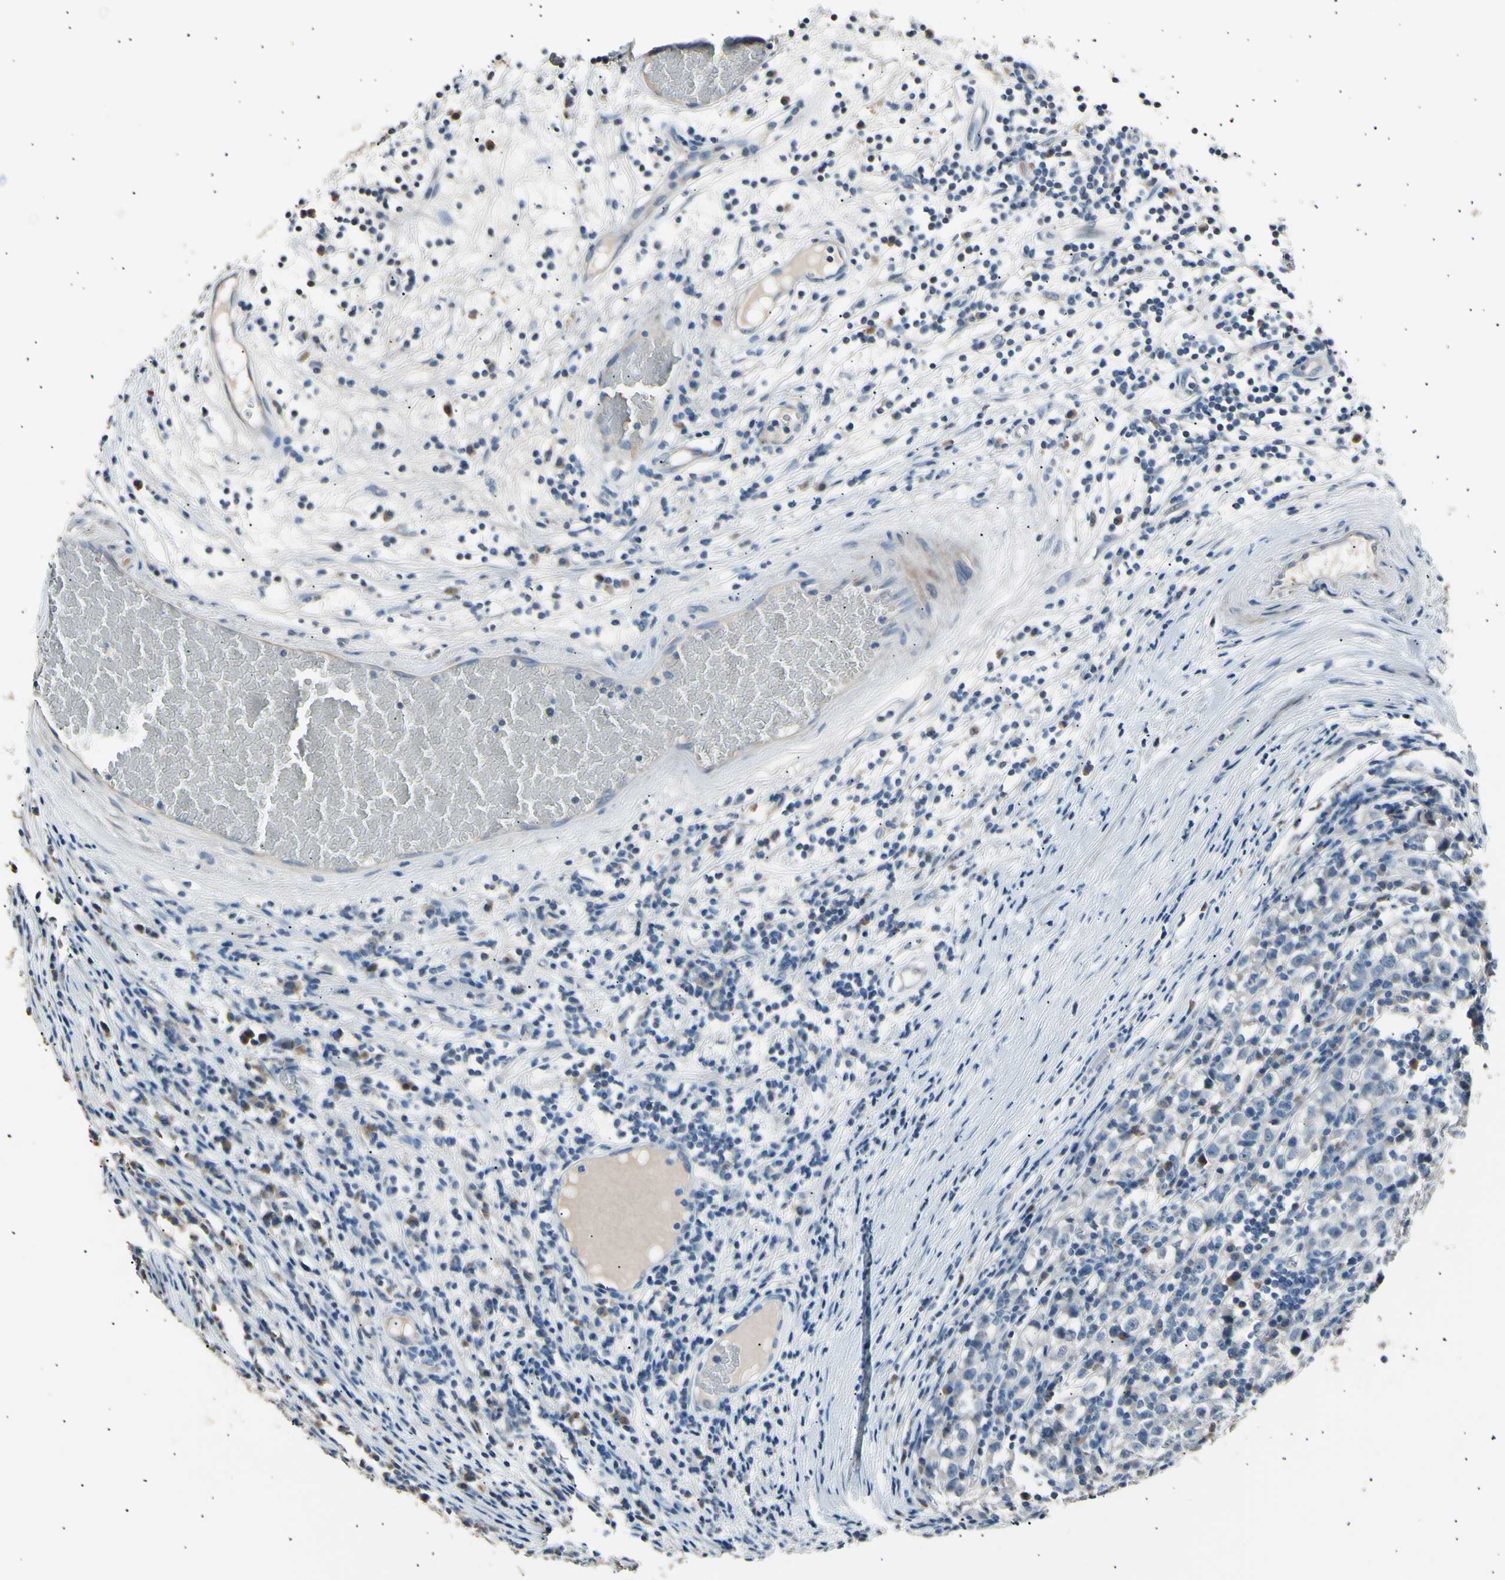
{"staining": {"intensity": "negative", "quantity": "none", "location": "none"}, "tissue": "testis cancer", "cell_type": "Tumor cells", "image_type": "cancer", "snomed": [{"axis": "morphology", "description": "Seminoma, NOS"}, {"axis": "topography", "description": "Testis"}], "caption": "Immunohistochemical staining of human testis cancer reveals no significant staining in tumor cells.", "gene": "LDLR", "patient": {"sex": "male", "age": 65}}